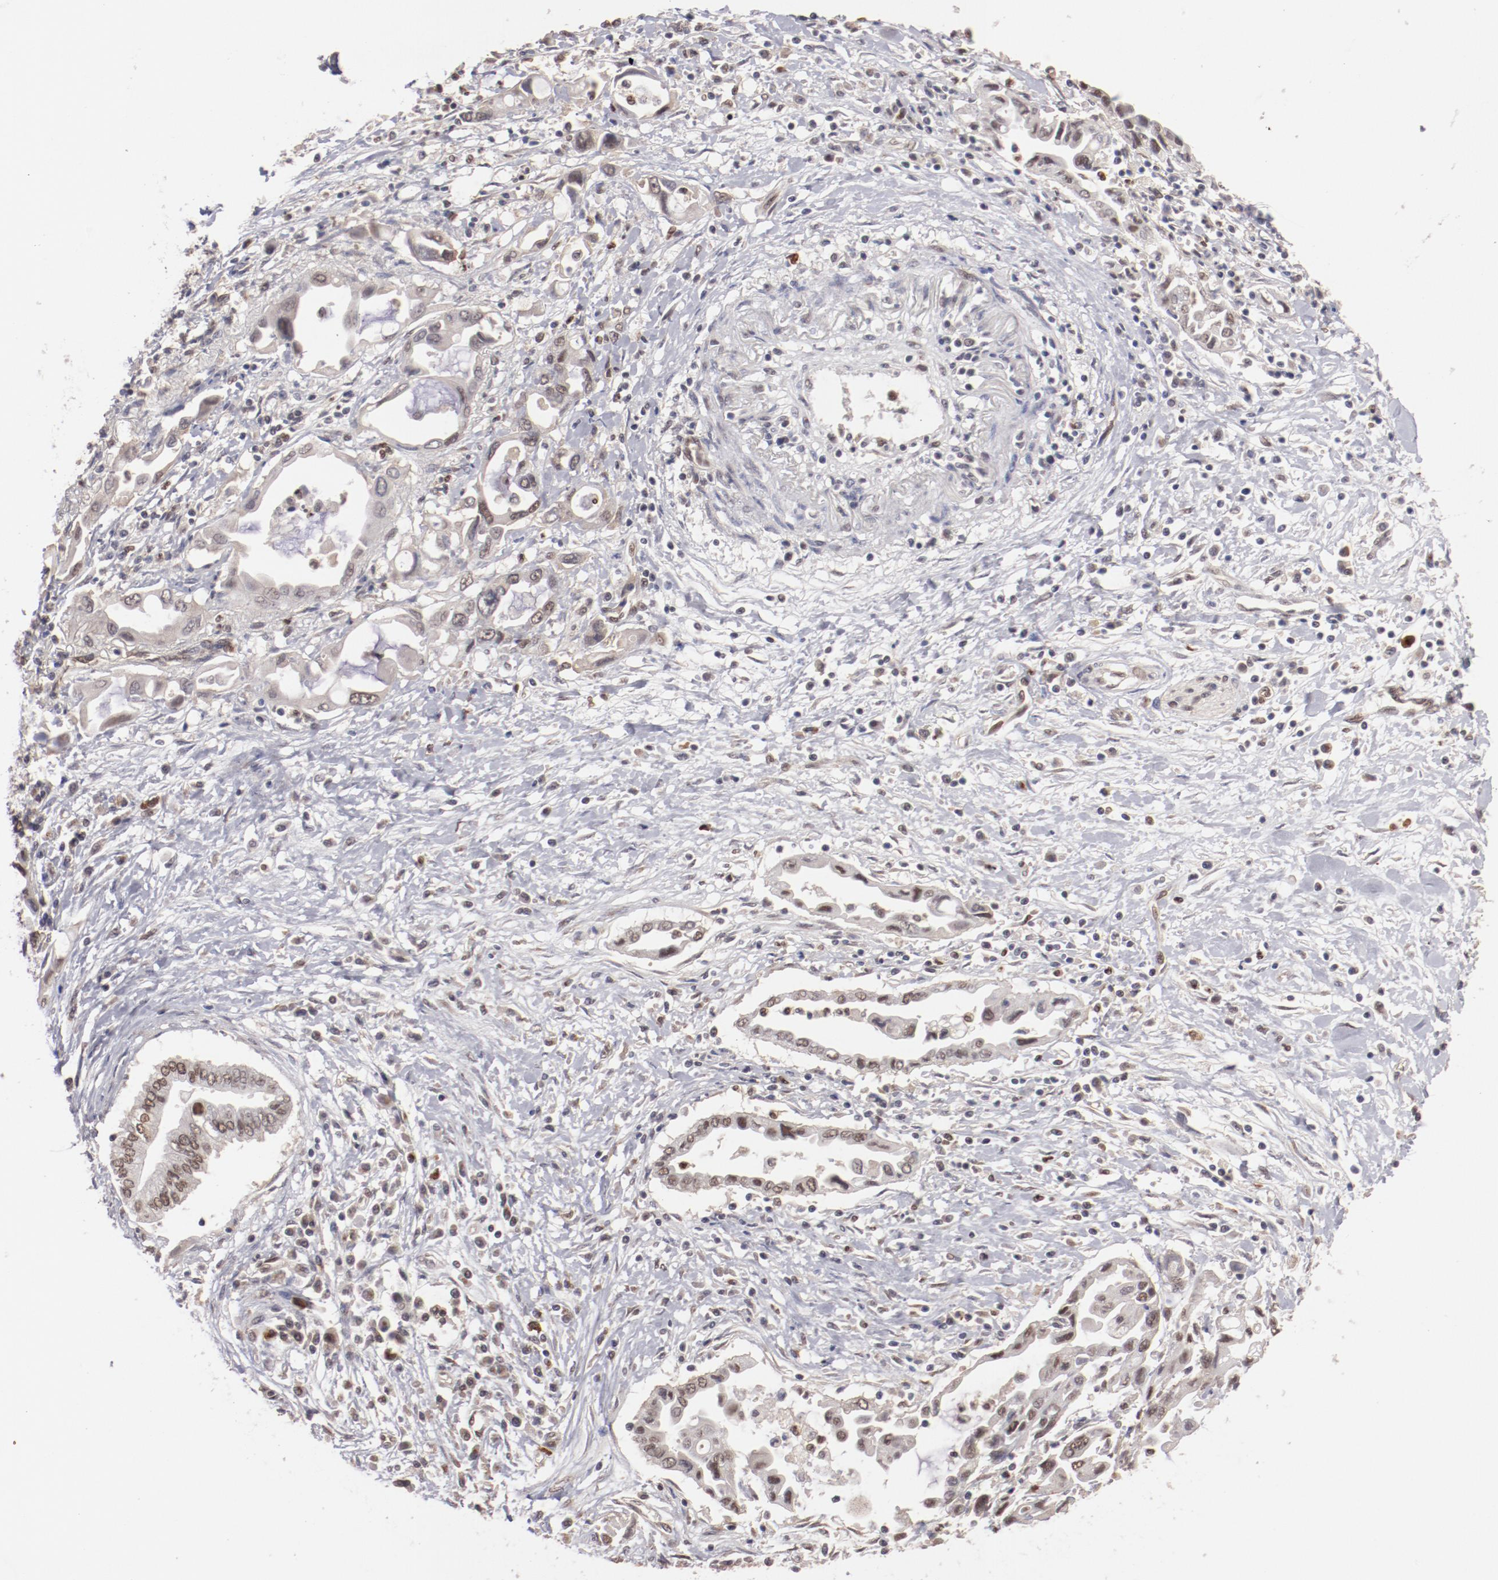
{"staining": {"intensity": "weak", "quantity": "25%-75%", "location": "cytoplasmic/membranous,nuclear"}, "tissue": "pancreatic cancer", "cell_type": "Tumor cells", "image_type": "cancer", "snomed": [{"axis": "morphology", "description": "Adenocarcinoma, NOS"}, {"axis": "topography", "description": "Pancreas"}], "caption": "Protein positivity by immunohistochemistry shows weak cytoplasmic/membranous and nuclear positivity in about 25%-75% of tumor cells in pancreatic cancer (adenocarcinoma).", "gene": "NFE2", "patient": {"sex": "female", "age": 57}}